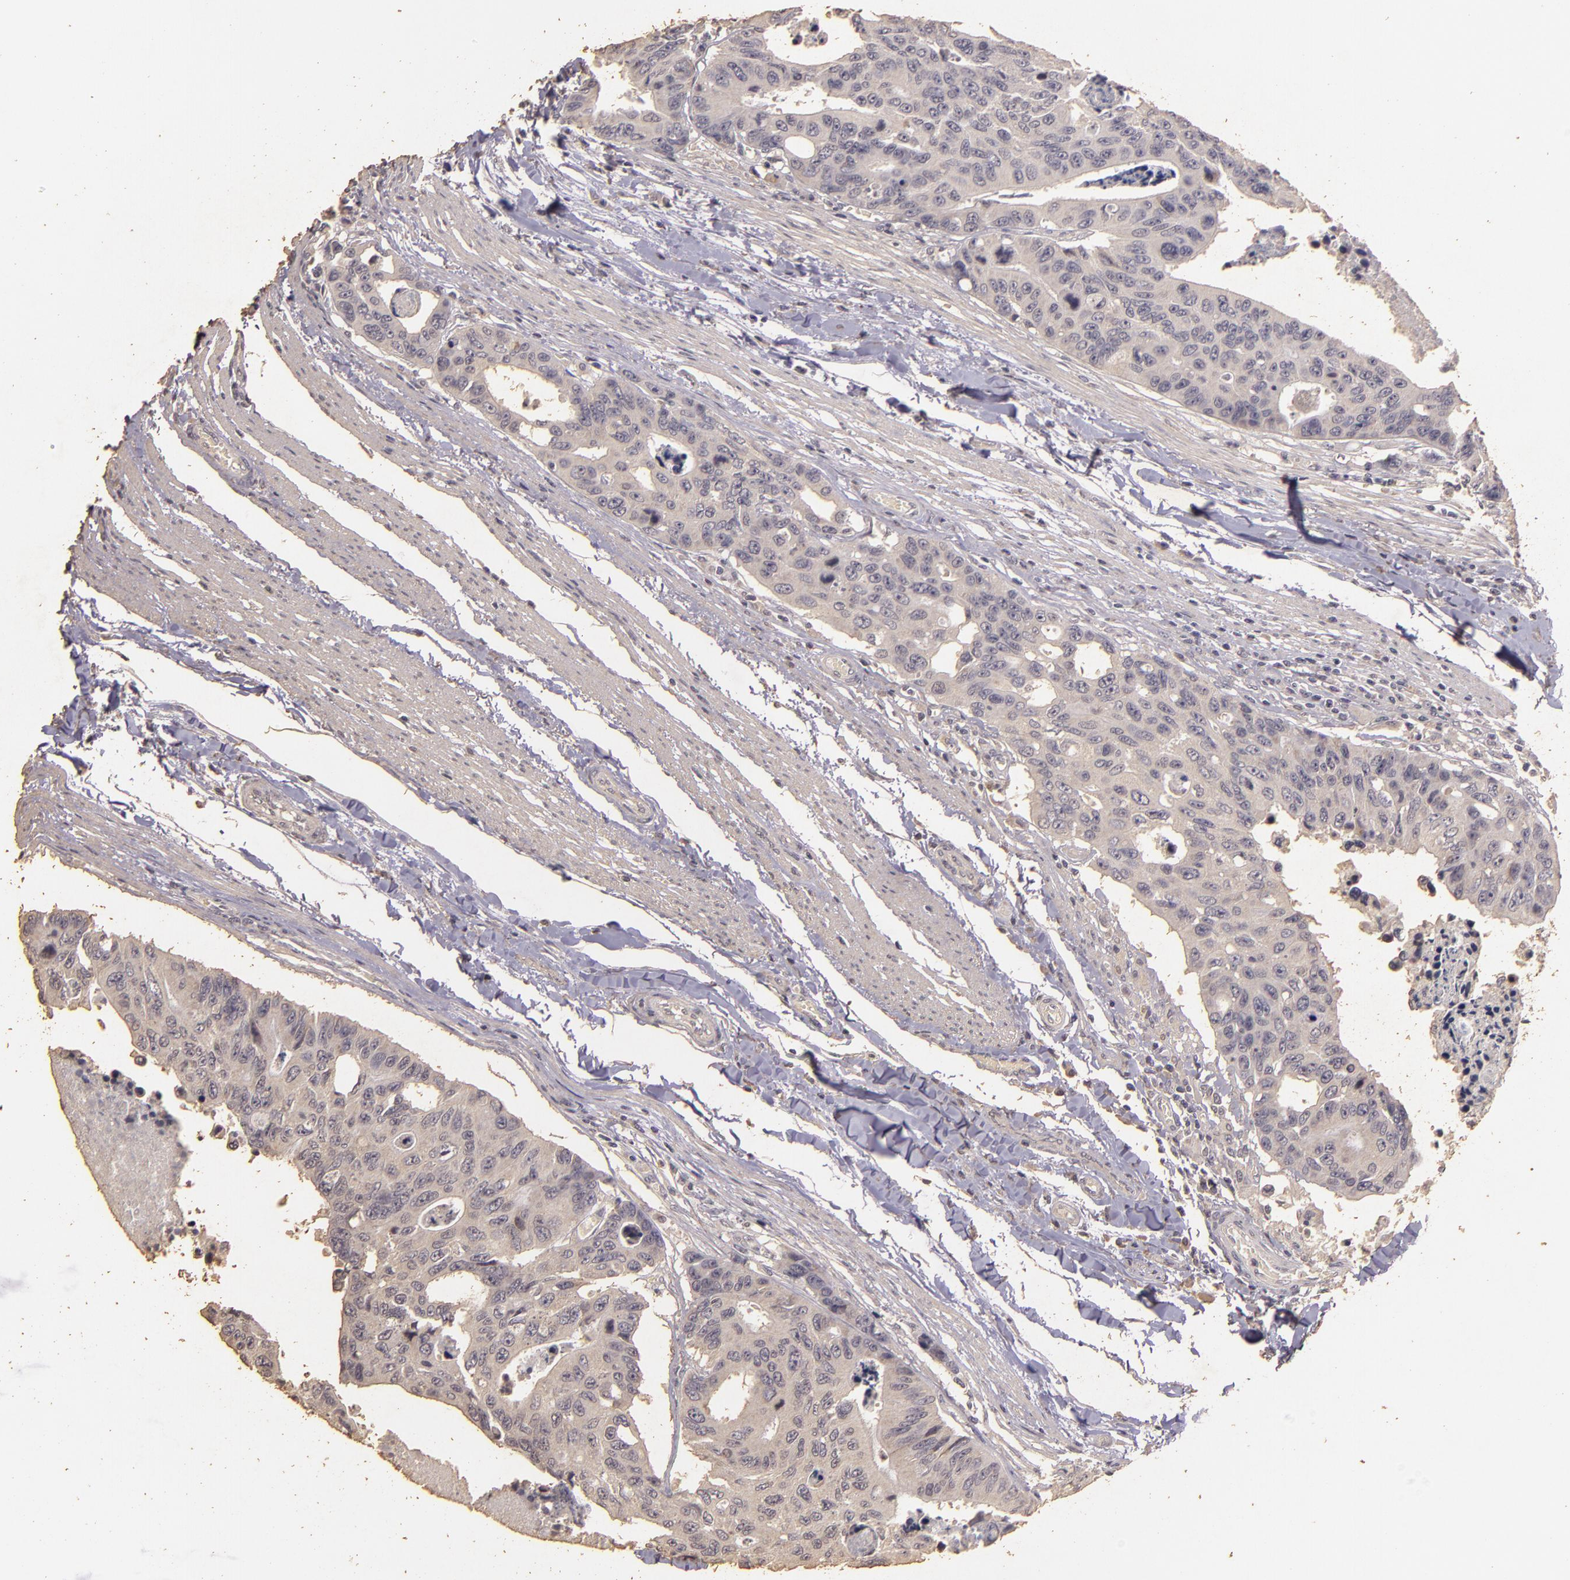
{"staining": {"intensity": "weak", "quantity": ">75%", "location": "cytoplasmic/membranous"}, "tissue": "colorectal cancer", "cell_type": "Tumor cells", "image_type": "cancer", "snomed": [{"axis": "morphology", "description": "Adenocarcinoma, NOS"}, {"axis": "topography", "description": "Colon"}], "caption": "A brown stain labels weak cytoplasmic/membranous staining of a protein in human colorectal cancer tumor cells.", "gene": "BCL2L13", "patient": {"sex": "female", "age": 86}}